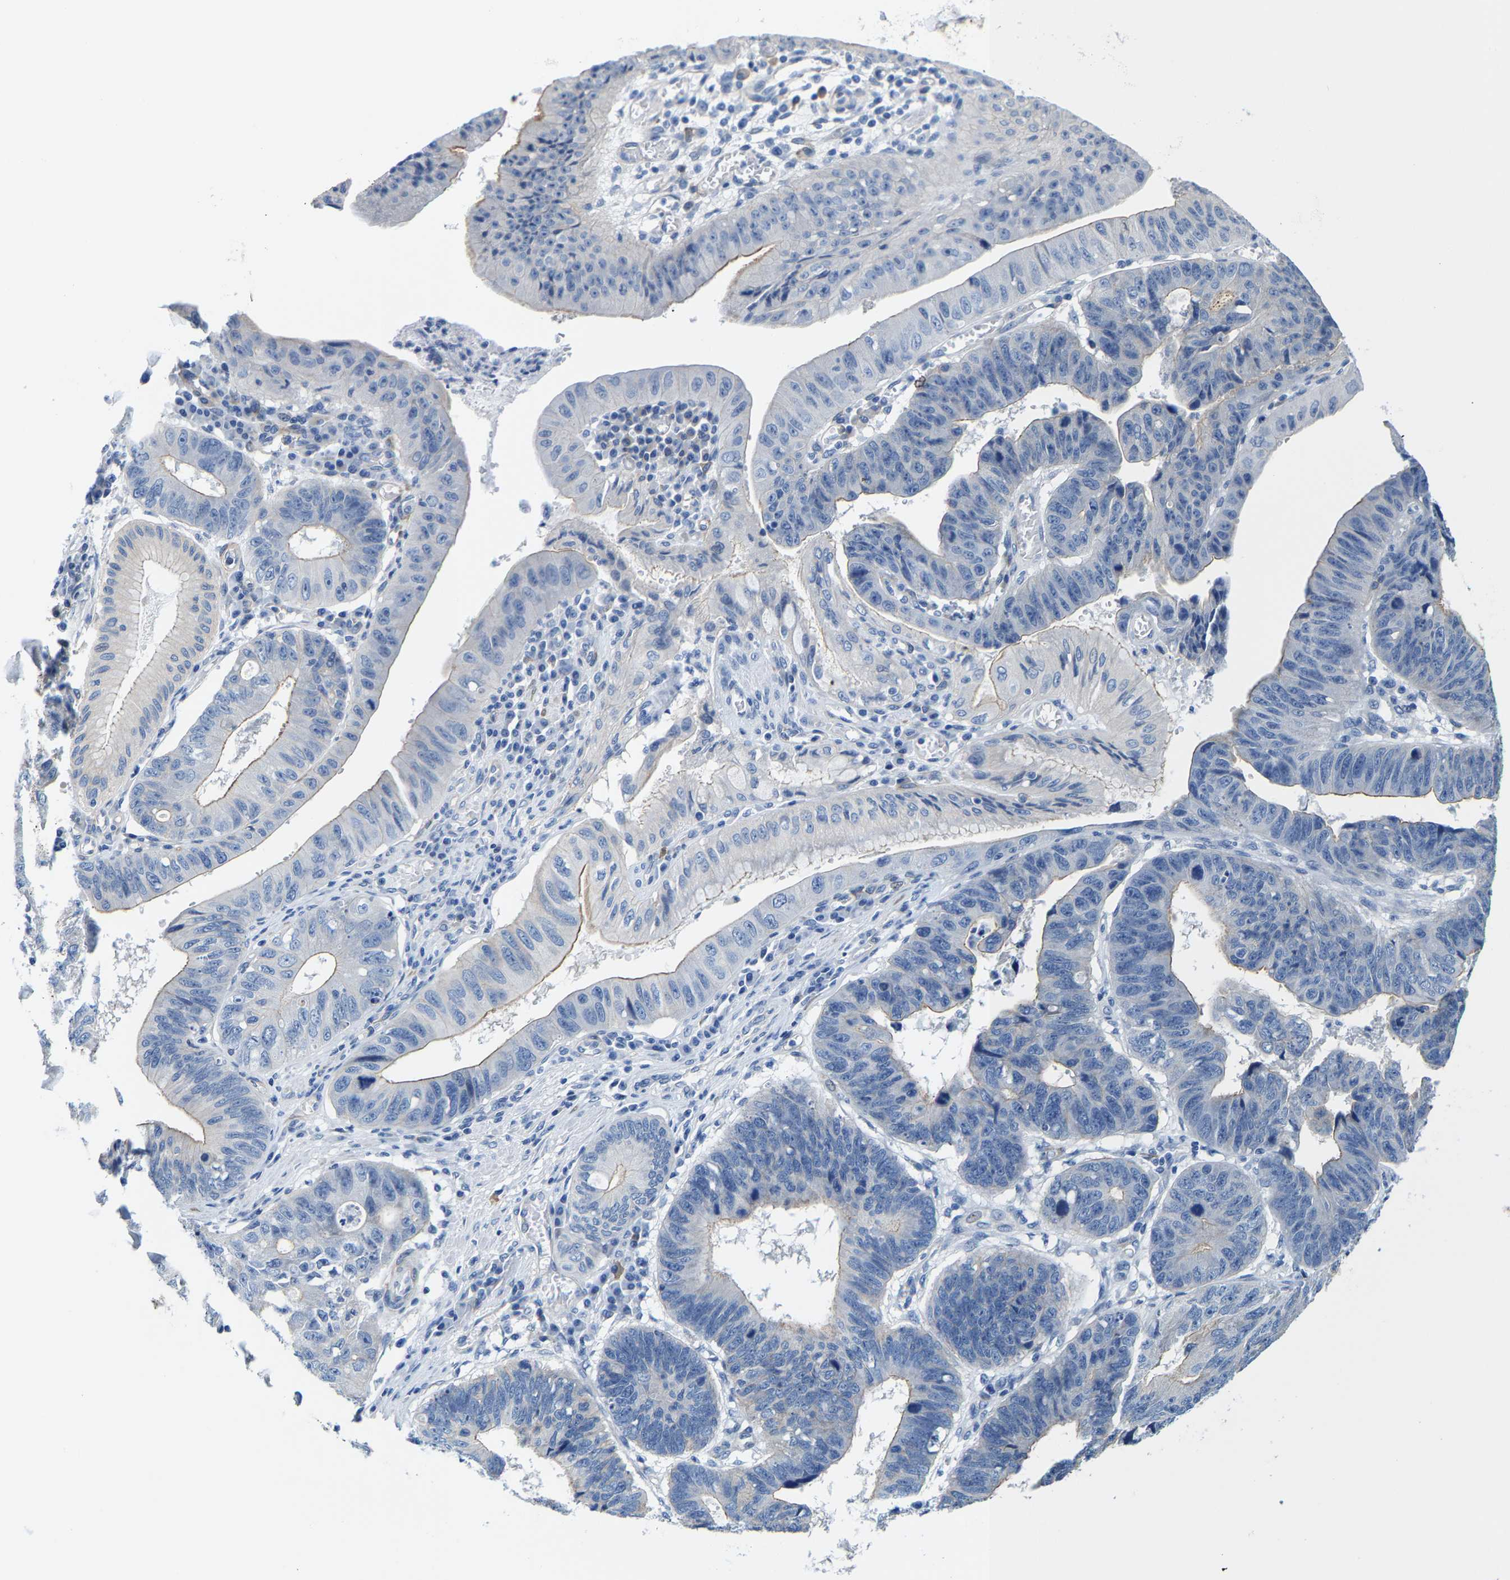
{"staining": {"intensity": "negative", "quantity": "none", "location": "none"}, "tissue": "stomach cancer", "cell_type": "Tumor cells", "image_type": "cancer", "snomed": [{"axis": "morphology", "description": "Adenocarcinoma, NOS"}, {"axis": "topography", "description": "Stomach"}], "caption": "An image of stomach cancer (adenocarcinoma) stained for a protein demonstrates no brown staining in tumor cells. (Stains: DAB (3,3'-diaminobenzidine) IHC with hematoxylin counter stain, Microscopy: brightfield microscopy at high magnification).", "gene": "DSCAM", "patient": {"sex": "male", "age": 59}}